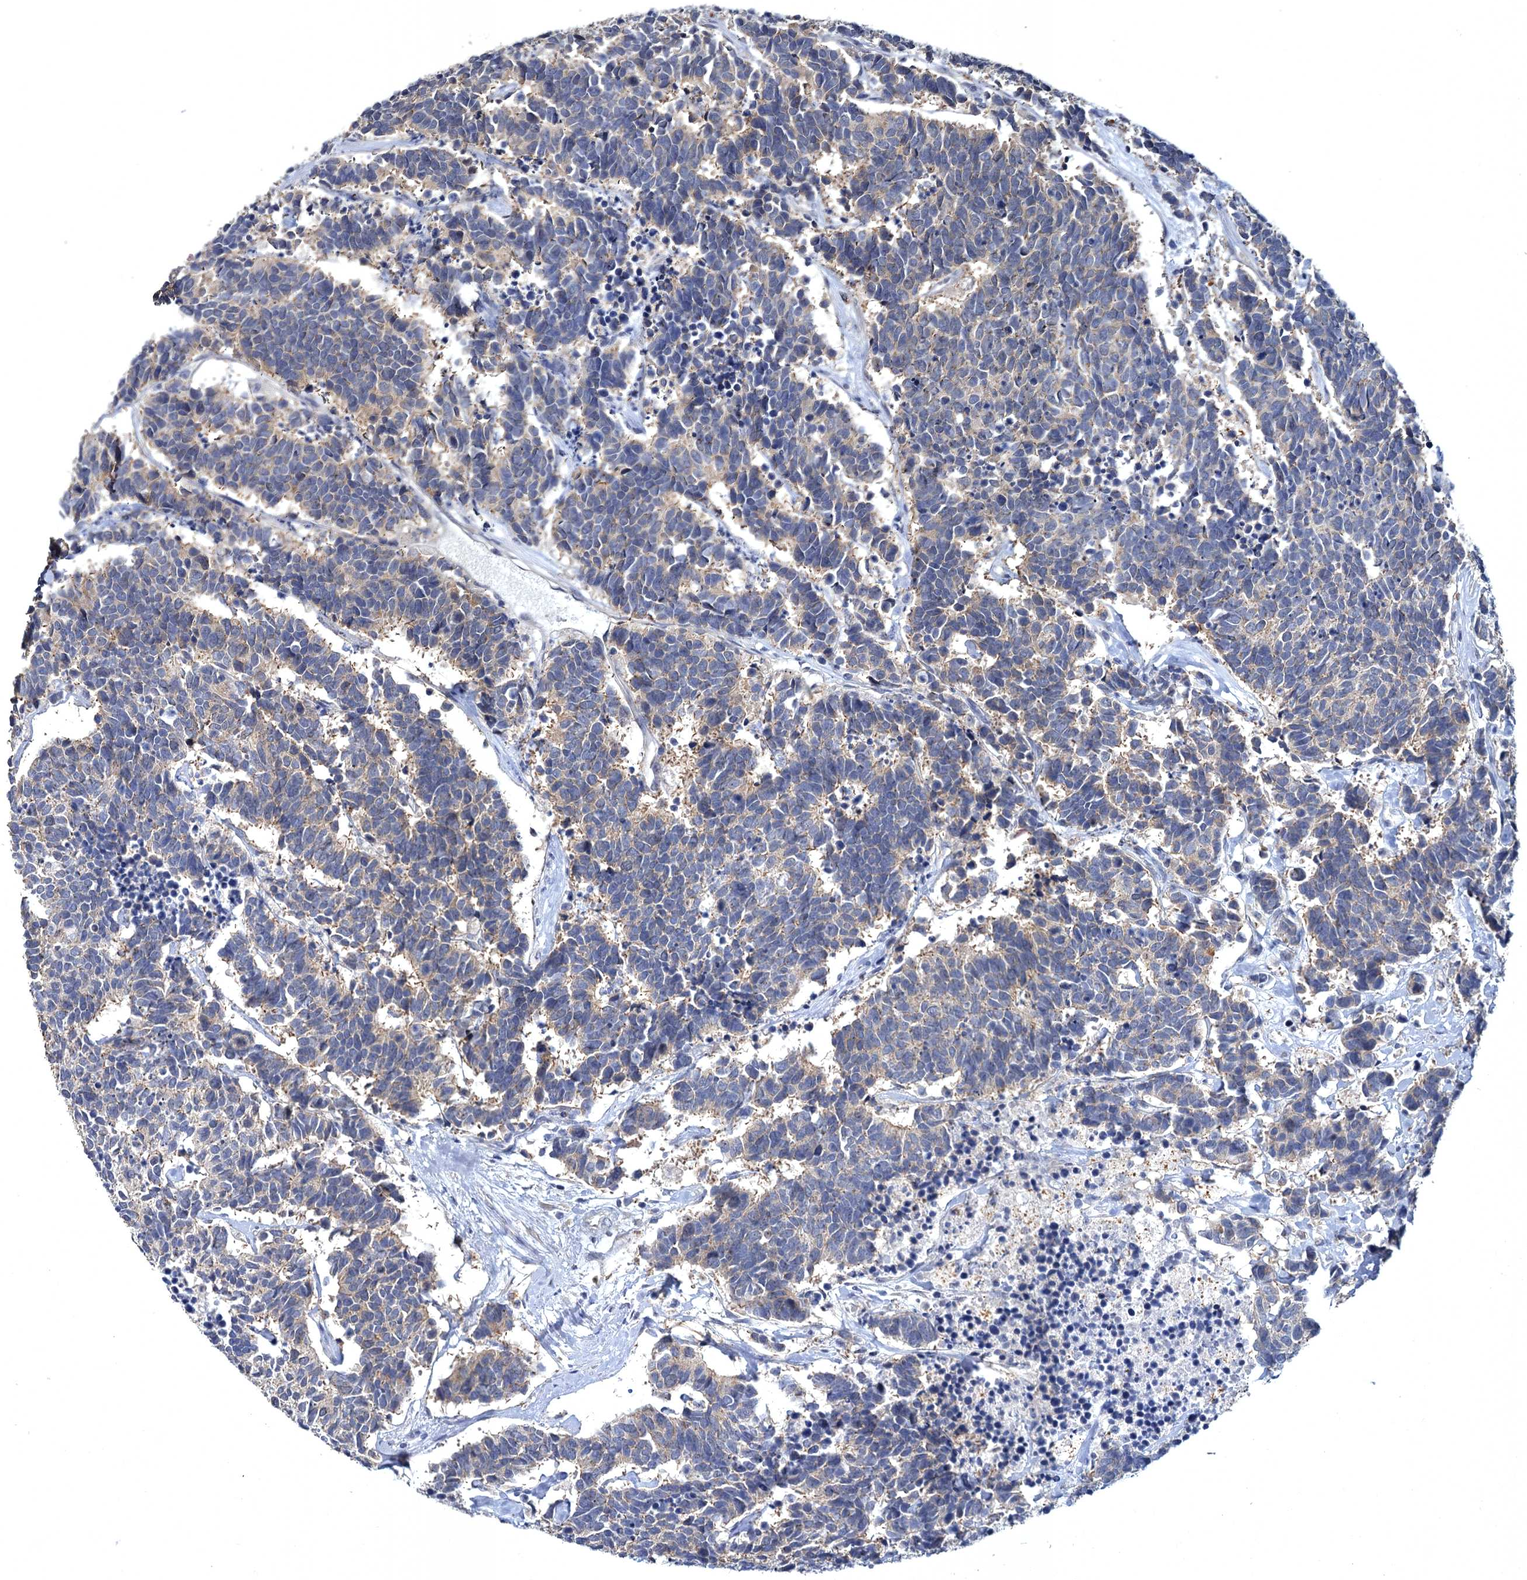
{"staining": {"intensity": "weak", "quantity": "<25%", "location": "cytoplasmic/membranous"}, "tissue": "carcinoid", "cell_type": "Tumor cells", "image_type": "cancer", "snomed": [{"axis": "morphology", "description": "Carcinoma, NOS"}, {"axis": "morphology", "description": "Carcinoid, malignant, NOS"}, {"axis": "topography", "description": "Urinary bladder"}], "caption": "There is no significant staining in tumor cells of carcinoid. (DAB (3,3'-diaminobenzidine) immunohistochemistry visualized using brightfield microscopy, high magnification).", "gene": "ATP9A", "patient": {"sex": "male", "age": 57}}